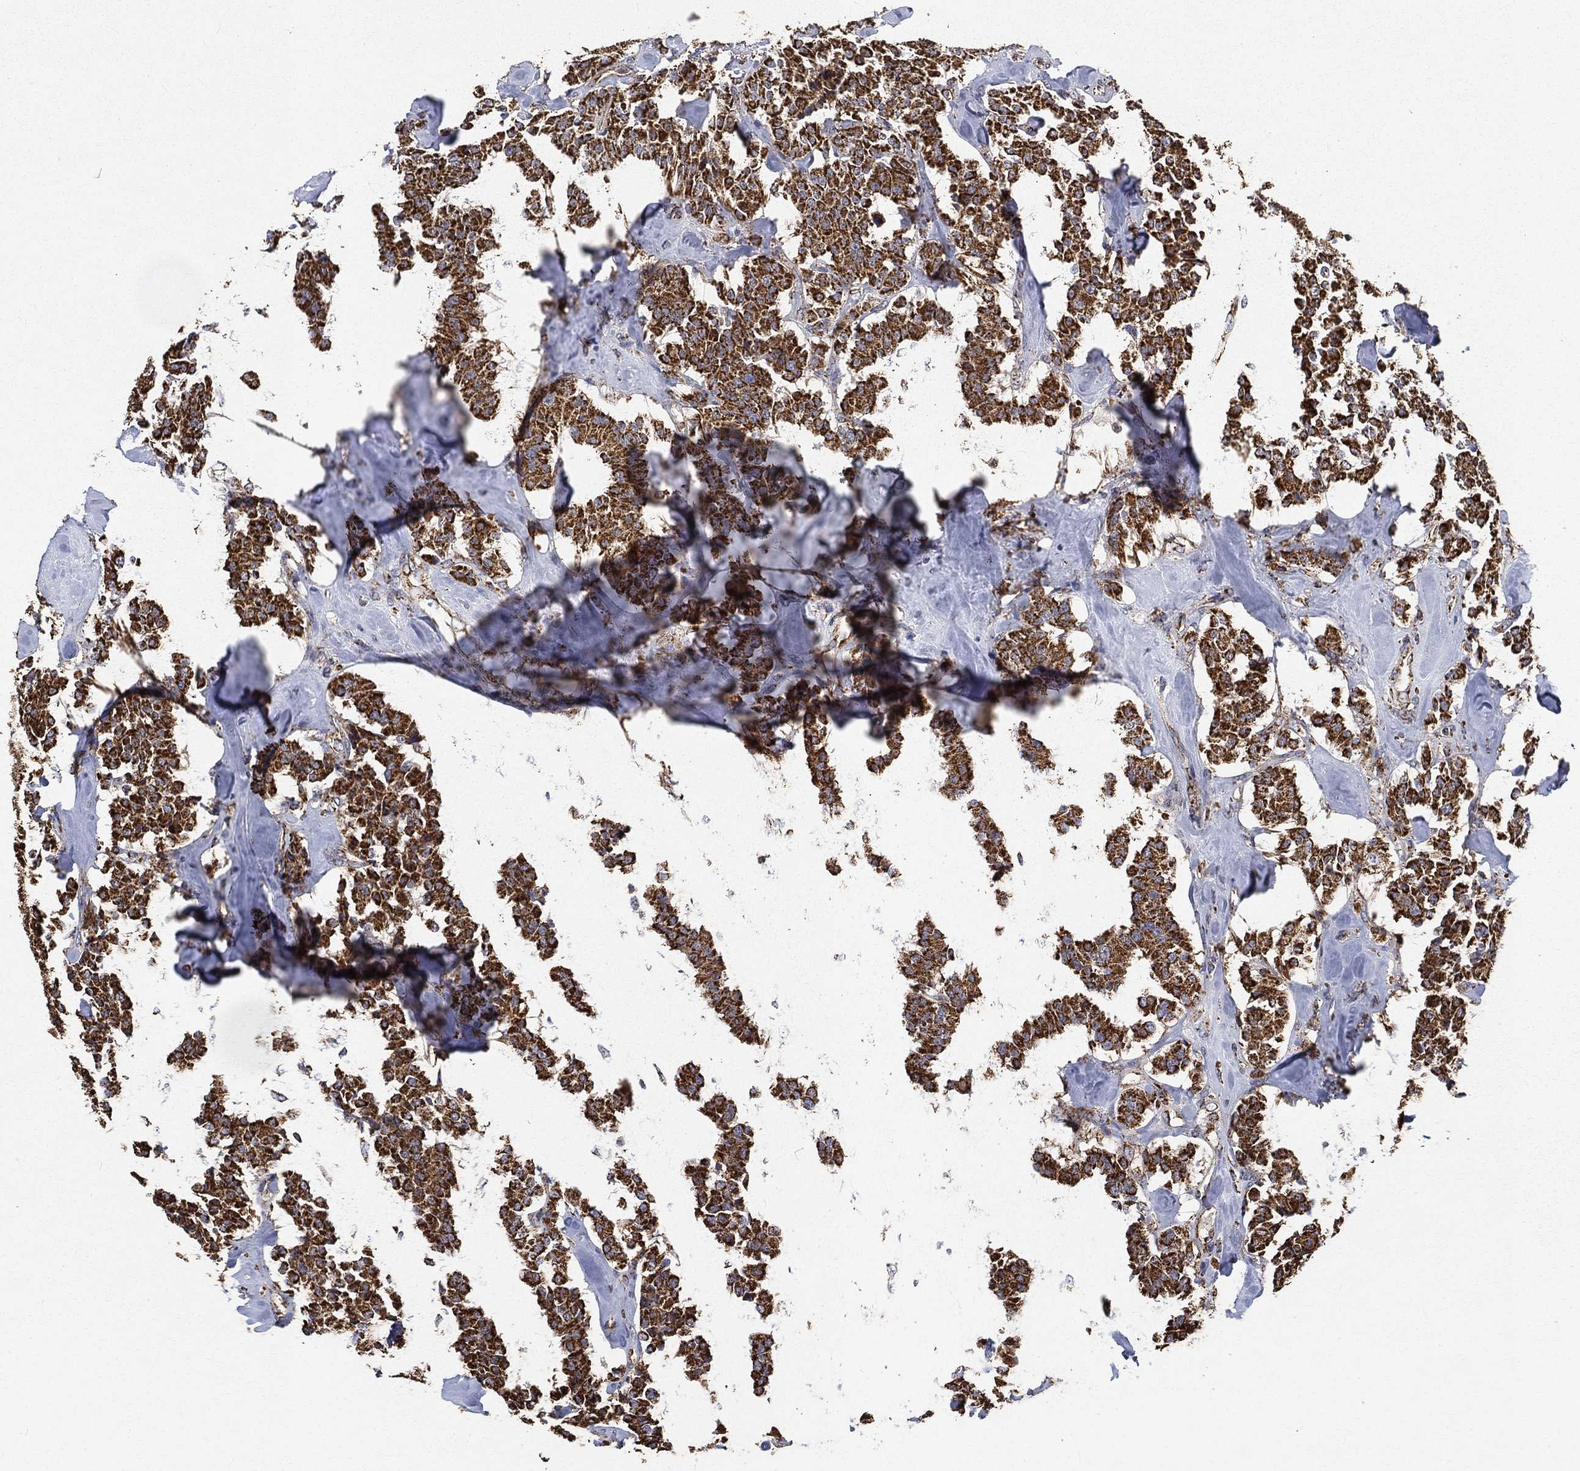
{"staining": {"intensity": "strong", "quantity": ">75%", "location": "cytoplasmic/membranous"}, "tissue": "carcinoid", "cell_type": "Tumor cells", "image_type": "cancer", "snomed": [{"axis": "morphology", "description": "Carcinoid, malignant, NOS"}, {"axis": "topography", "description": "Pancreas"}], "caption": "DAB immunohistochemical staining of human carcinoid reveals strong cytoplasmic/membranous protein staining in about >75% of tumor cells.", "gene": "SLC38A7", "patient": {"sex": "male", "age": 41}}